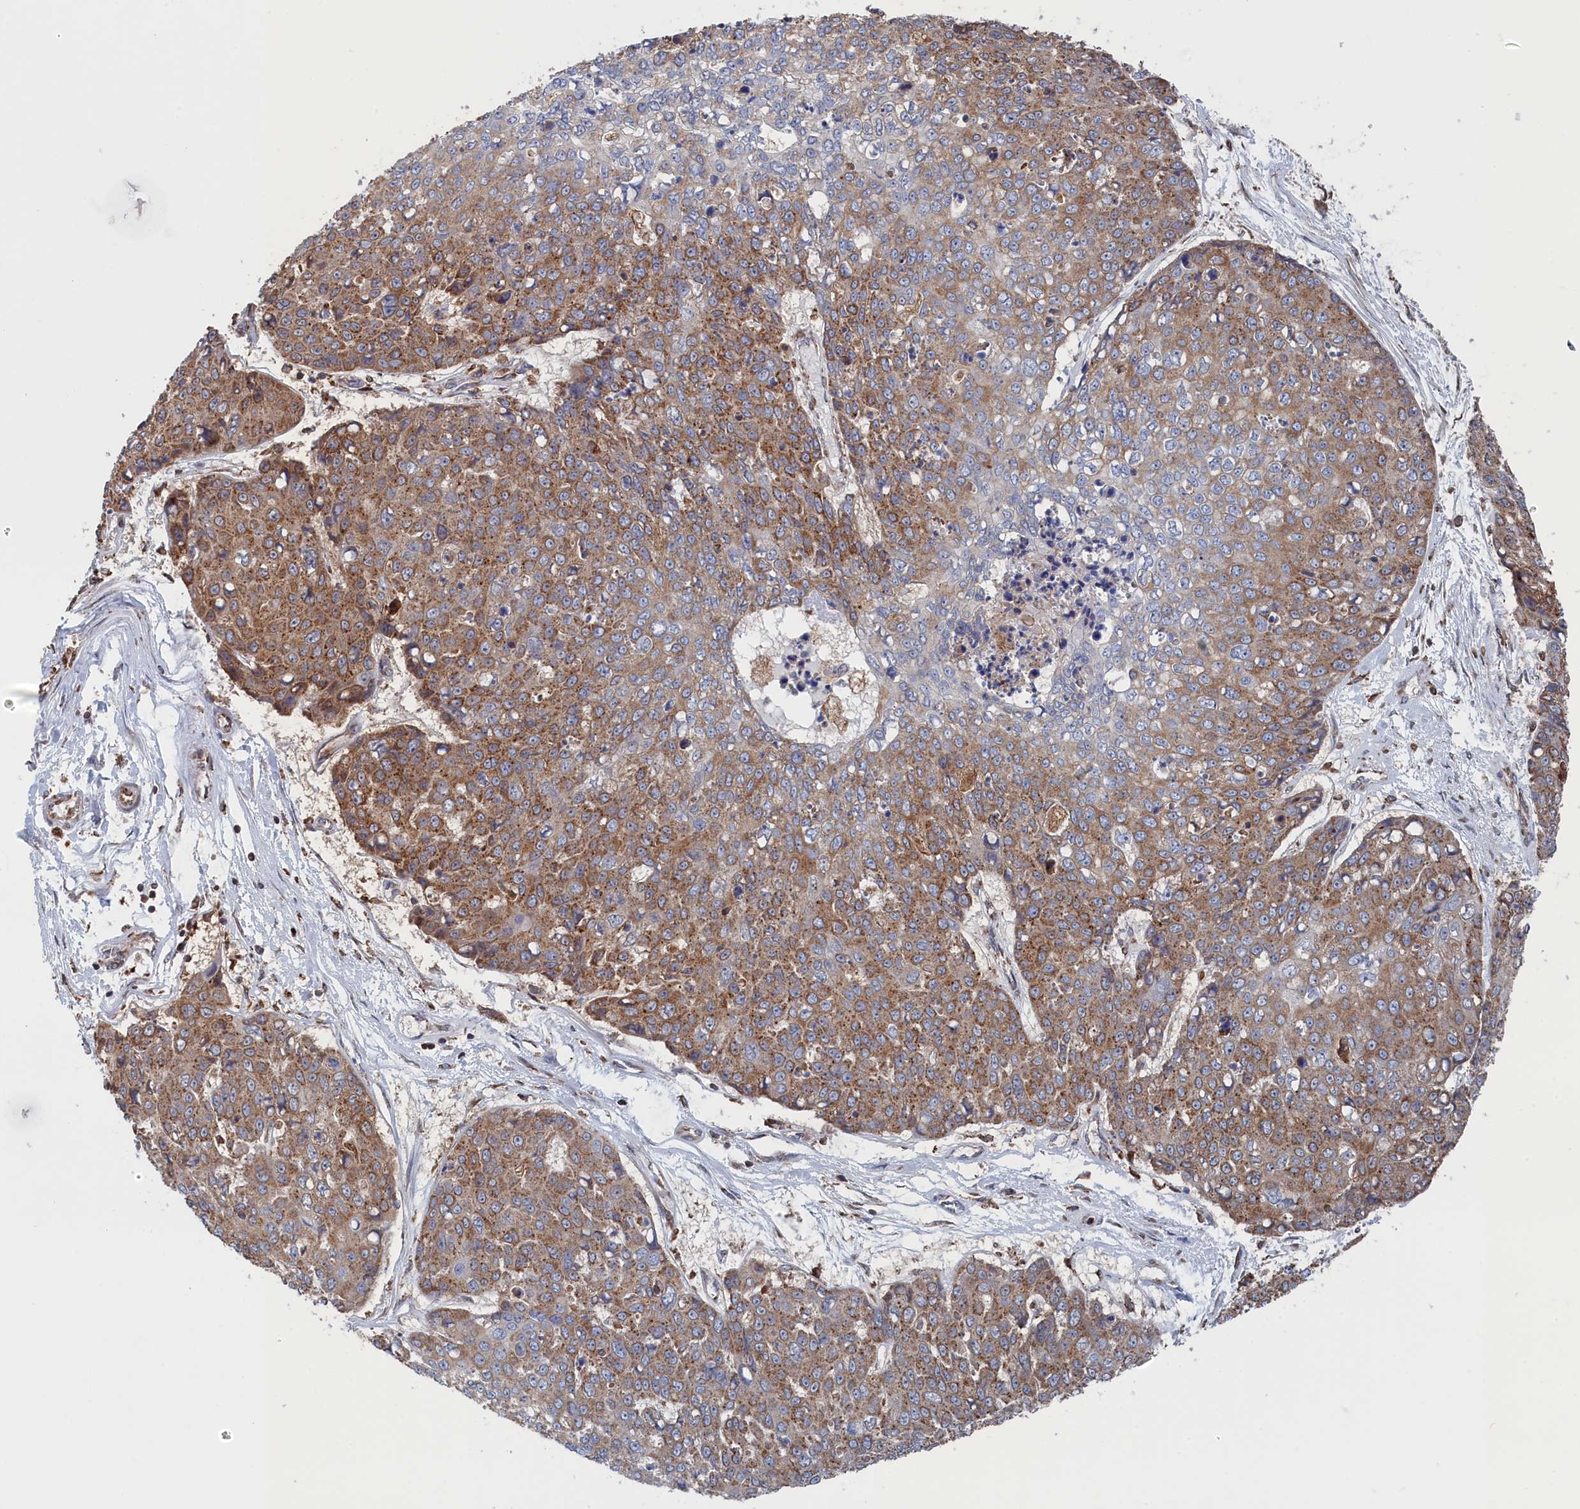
{"staining": {"intensity": "moderate", "quantity": ">75%", "location": "cytoplasmic/membranous"}, "tissue": "skin cancer", "cell_type": "Tumor cells", "image_type": "cancer", "snomed": [{"axis": "morphology", "description": "Squamous cell carcinoma, NOS"}, {"axis": "topography", "description": "Skin"}], "caption": "Immunohistochemical staining of skin cancer (squamous cell carcinoma) demonstrates moderate cytoplasmic/membranous protein positivity in approximately >75% of tumor cells.", "gene": "BPIFB6", "patient": {"sex": "female", "age": 44}}